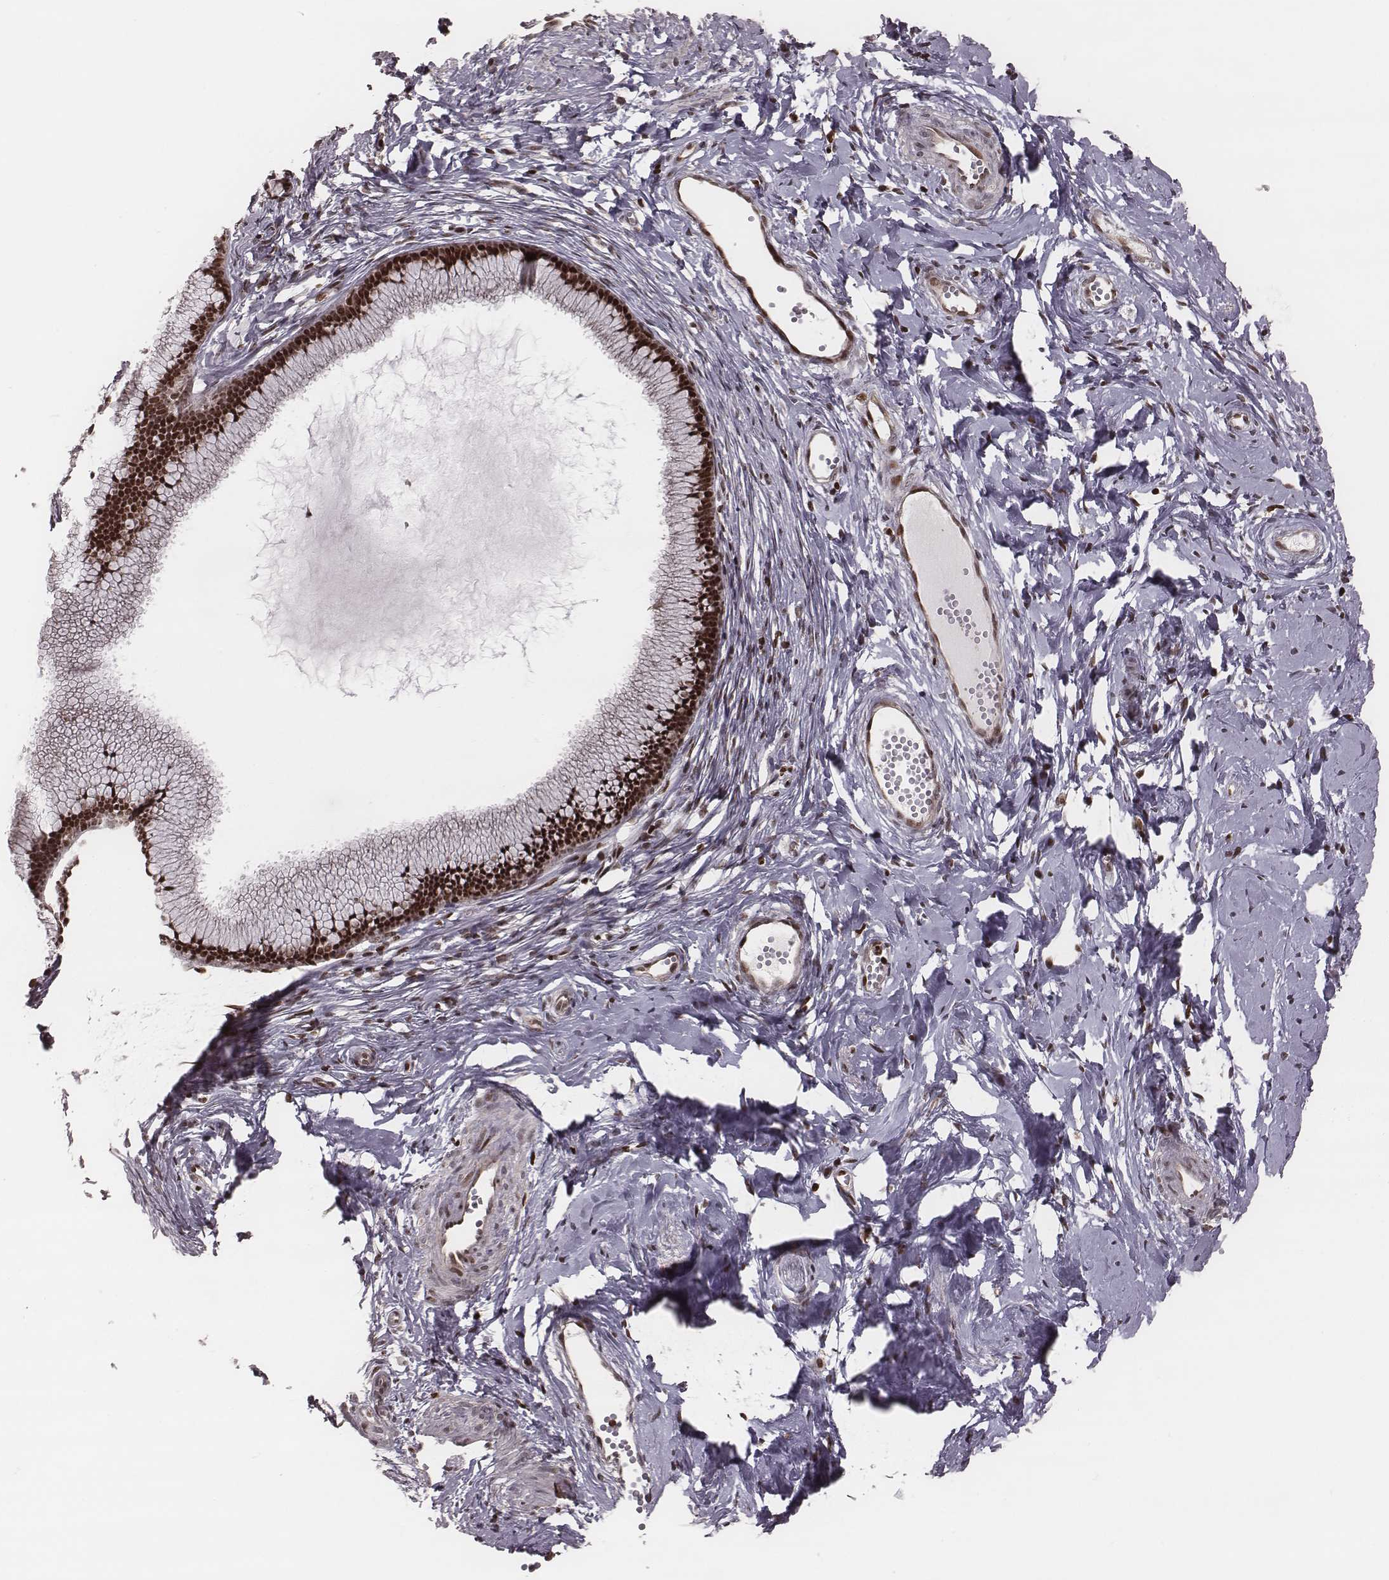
{"staining": {"intensity": "strong", "quantity": ">75%", "location": "nuclear"}, "tissue": "cervix", "cell_type": "Glandular cells", "image_type": "normal", "snomed": [{"axis": "morphology", "description": "Normal tissue, NOS"}, {"axis": "topography", "description": "Cervix"}], "caption": "IHC (DAB) staining of normal cervix reveals strong nuclear protein staining in approximately >75% of glandular cells.", "gene": "VRK3", "patient": {"sex": "female", "age": 40}}